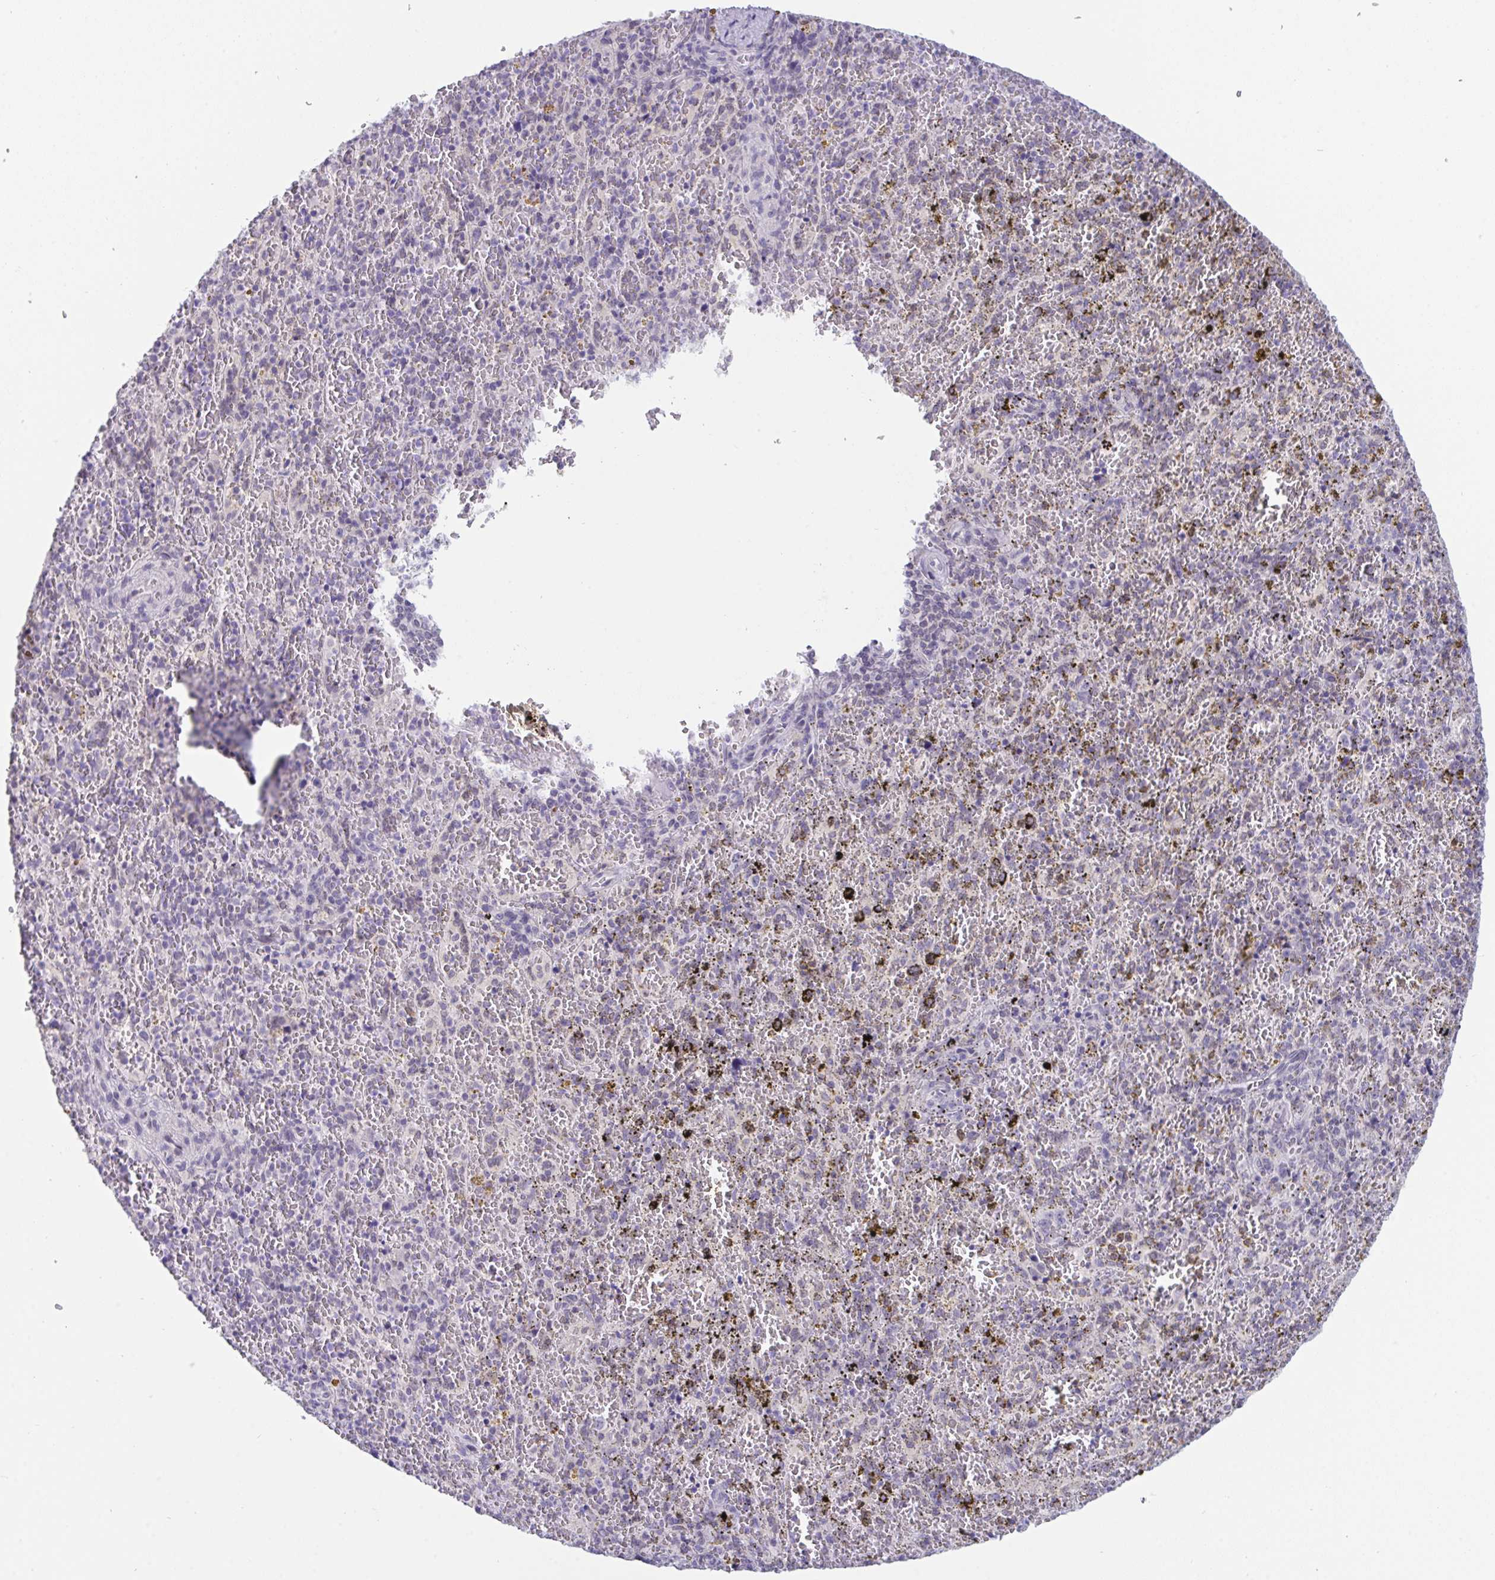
{"staining": {"intensity": "negative", "quantity": "none", "location": "none"}, "tissue": "spleen", "cell_type": "Cells in red pulp", "image_type": "normal", "snomed": [{"axis": "morphology", "description": "Normal tissue, NOS"}, {"axis": "topography", "description": "Spleen"}], "caption": "This is an immunohistochemistry image of benign spleen. There is no expression in cells in red pulp.", "gene": "BMAL2", "patient": {"sex": "female", "age": 50}}